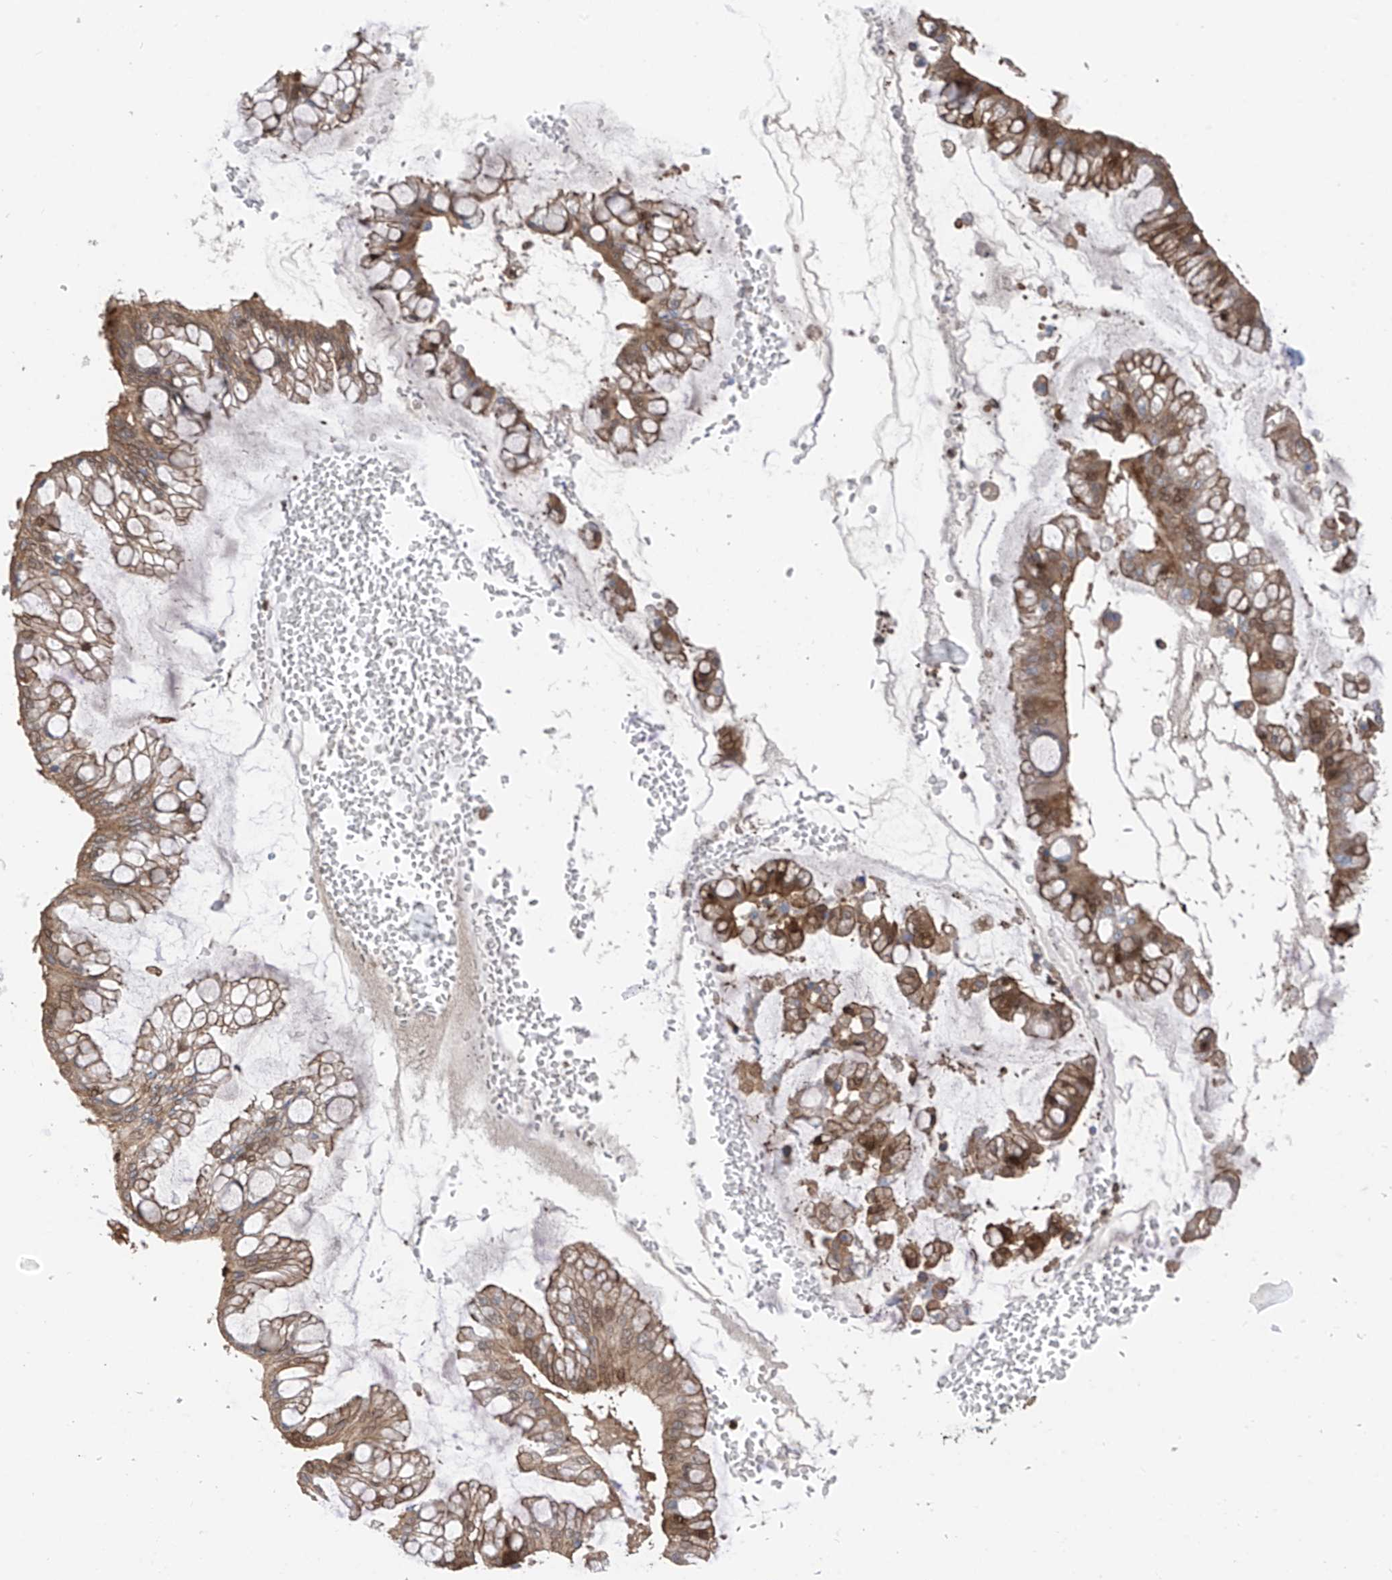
{"staining": {"intensity": "moderate", "quantity": ">75%", "location": "cytoplasmic/membranous,nuclear"}, "tissue": "ovarian cancer", "cell_type": "Tumor cells", "image_type": "cancer", "snomed": [{"axis": "morphology", "description": "Cystadenocarcinoma, mucinous, NOS"}, {"axis": "topography", "description": "Ovary"}], "caption": "An image of human mucinous cystadenocarcinoma (ovarian) stained for a protein displays moderate cytoplasmic/membranous and nuclear brown staining in tumor cells.", "gene": "DNAJC9", "patient": {"sex": "female", "age": 73}}